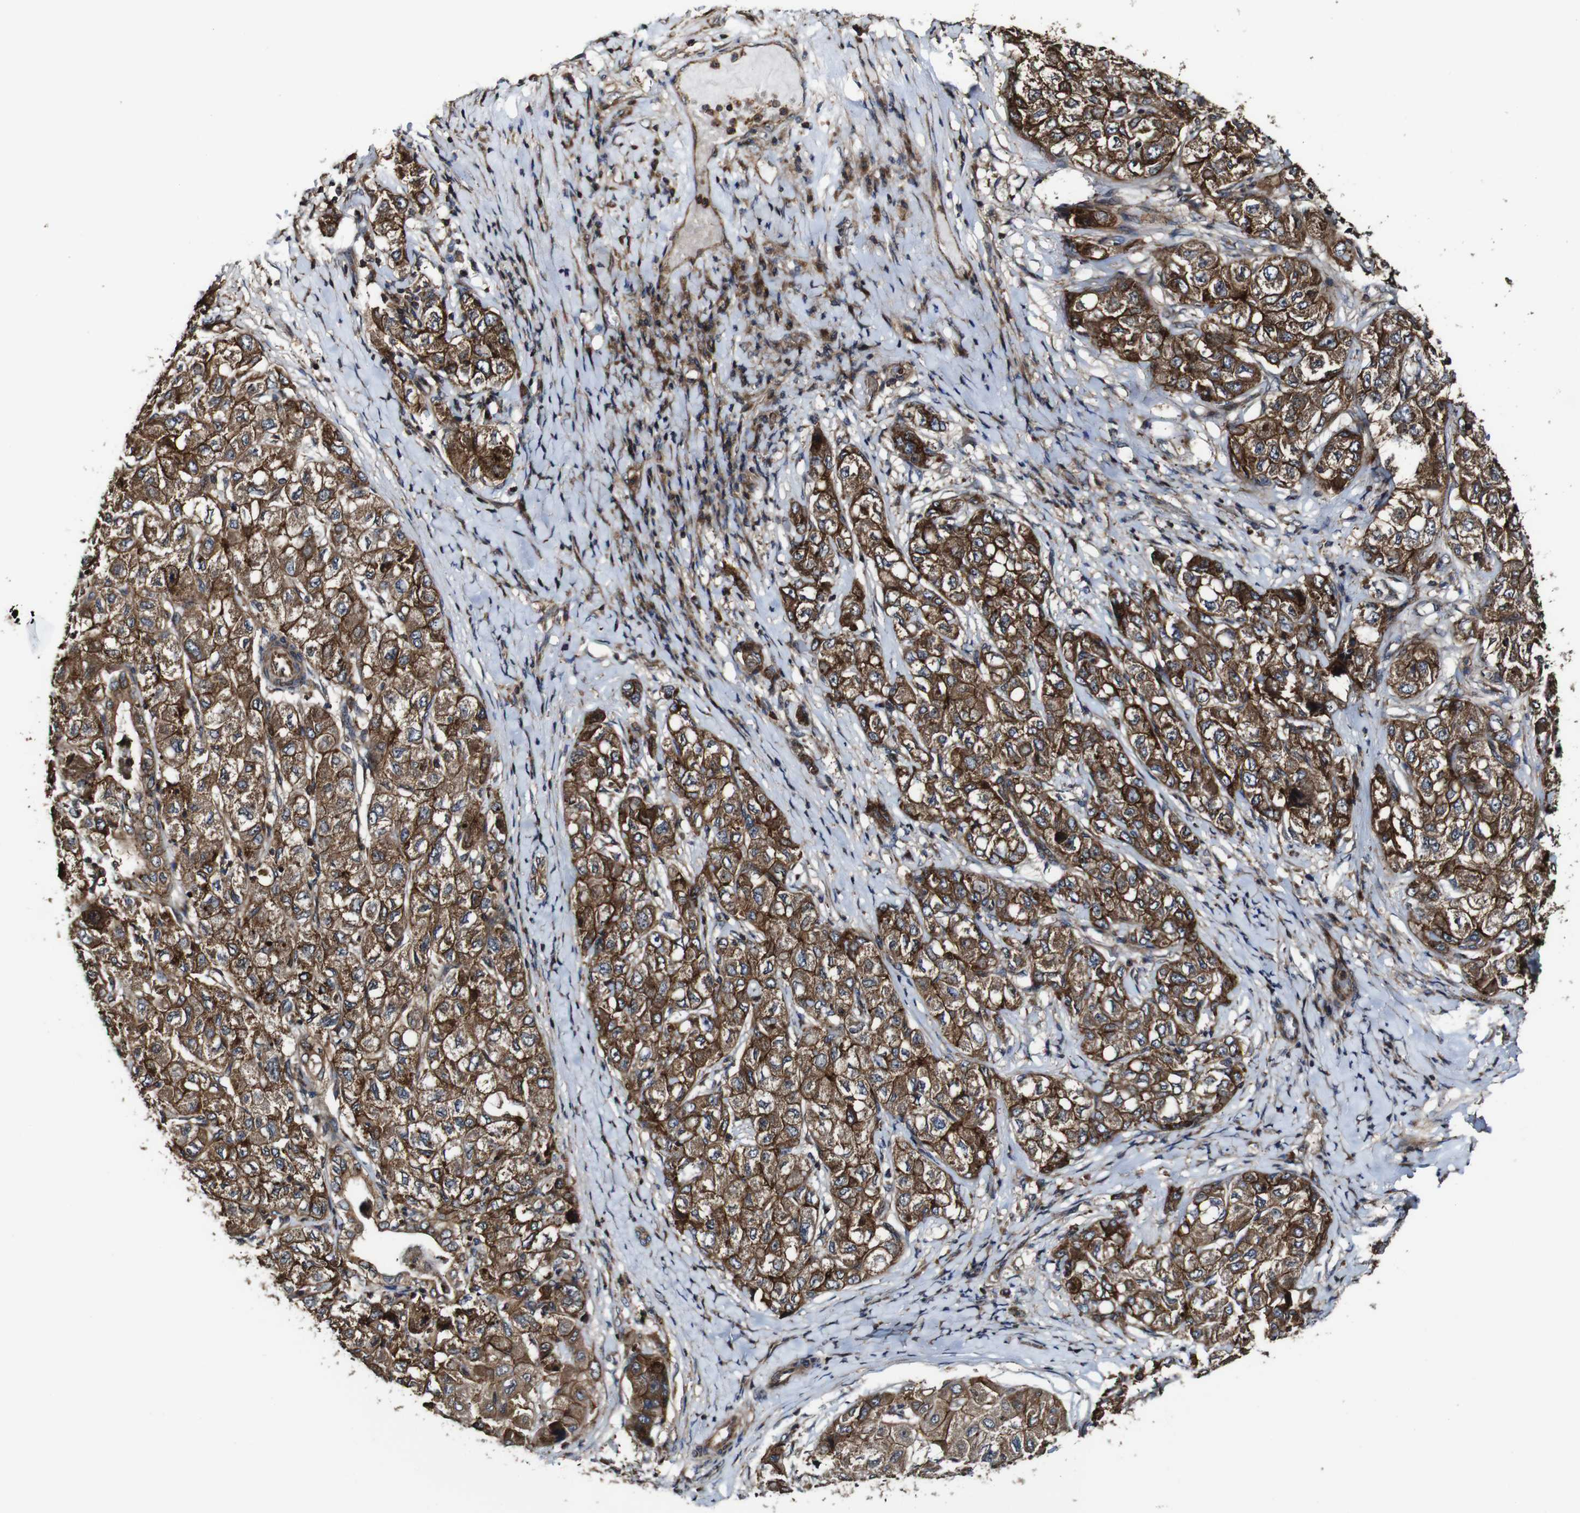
{"staining": {"intensity": "strong", "quantity": ">75%", "location": "cytoplasmic/membranous"}, "tissue": "liver cancer", "cell_type": "Tumor cells", "image_type": "cancer", "snomed": [{"axis": "morphology", "description": "Carcinoma, Hepatocellular, NOS"}, {"axis": "topography", "description": "Liver"}], "caption": "Tumor cells show high levels of strong cytoplasmic/membranous positivity in approximately >75% of cells in human liver cancer (hepatocellular carcinoma).", "gene": "TNIK", "patient": {"sex": "male", "age": 80}}